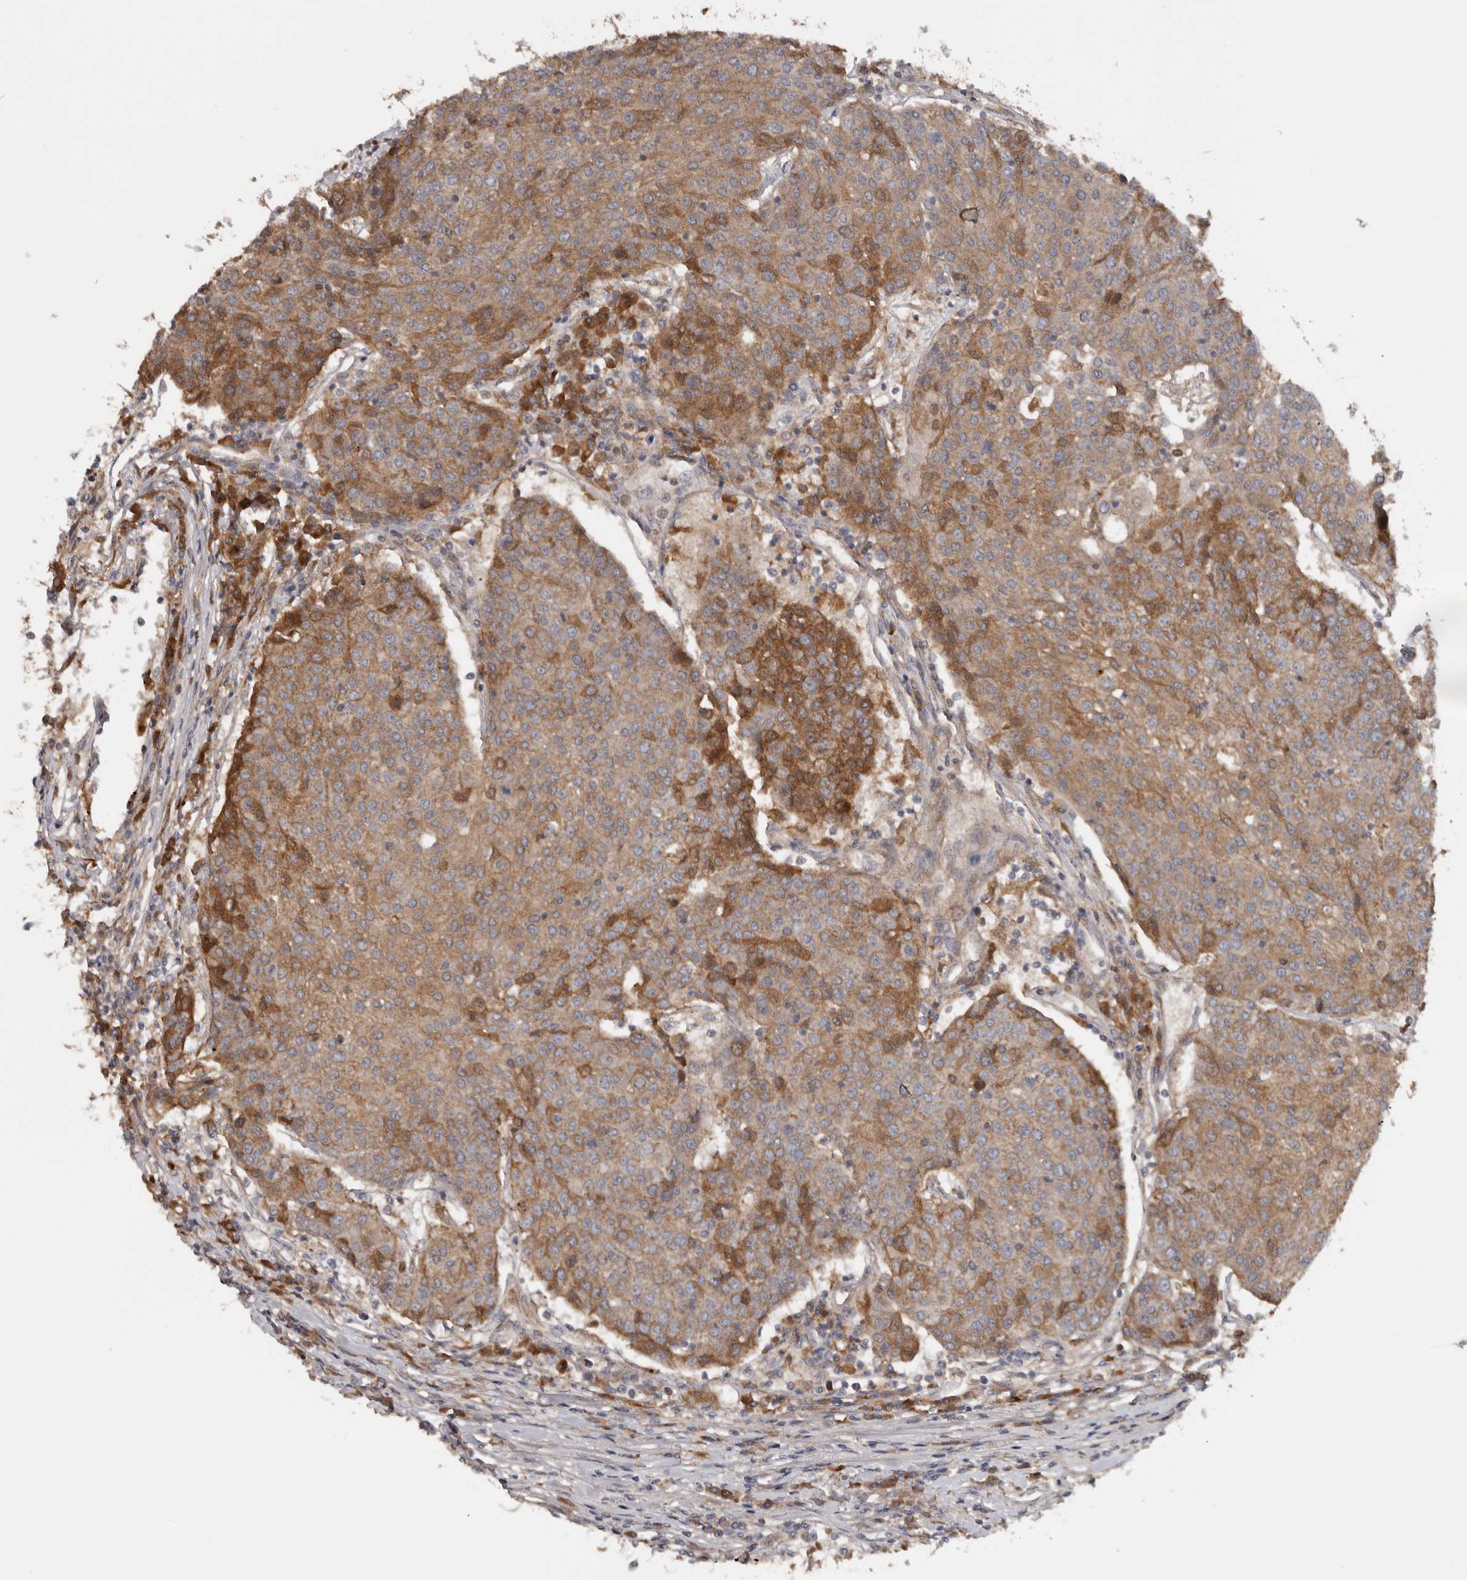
{"staining": {"intensity": "moderate", "quantity": ">75%", "location": "cytoplasmic/membranous"}, "tissue": "urothelial cancer", "cell_type": "Tumor cells", "image_type": "cancer", "snomed": [{"axis": "morphology", "description": "Urothelial carcinoma, High grade"}, {"axis": "topography", "description": "Urinary bladder"}], "caption": "Human high-grade urothelial carcinoma stained for a protein (brown) reveals moderate cytoplasmic/membranous positive staining in about >75% of tumor cells.", "gene": "NMUR1", "patient": {"sex": "female", "age": 85}}